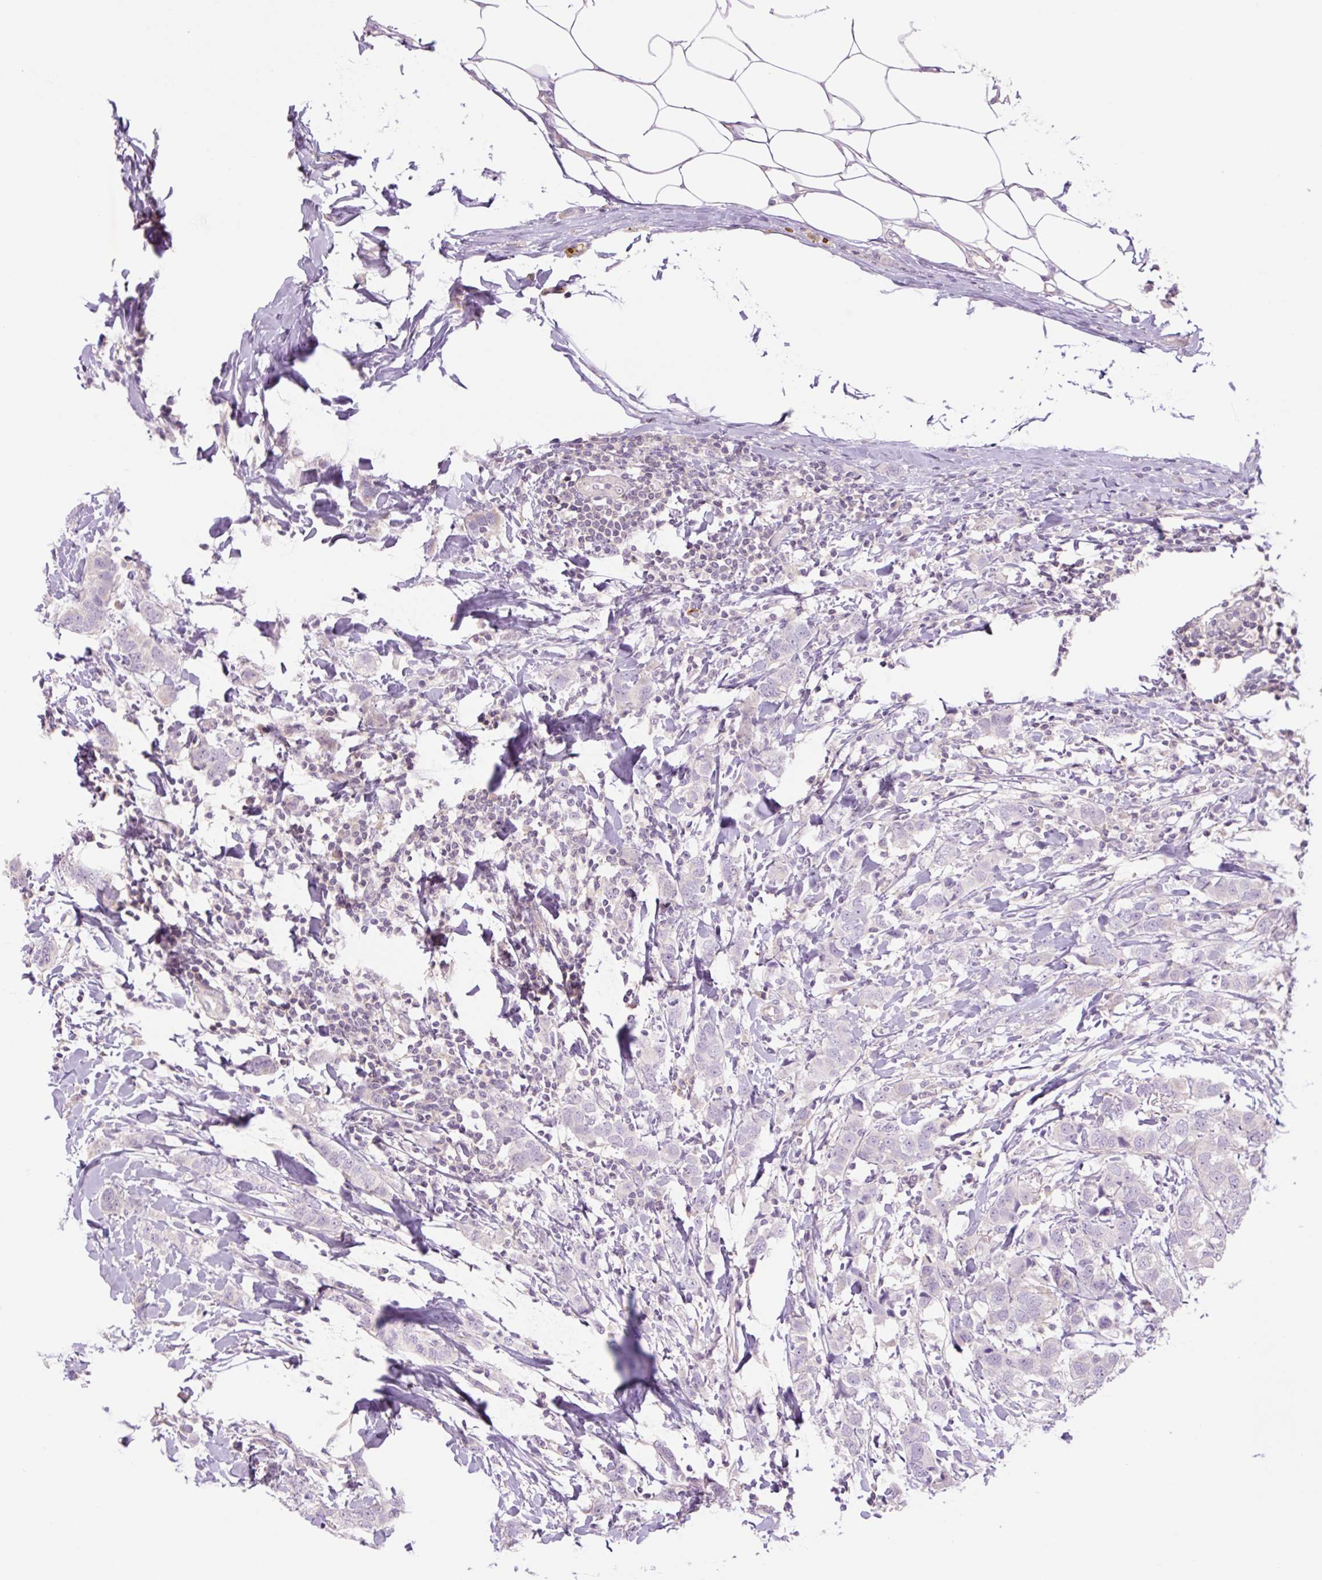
{"staining": {"intensity": "negative", "quantity": "none", "location": "none"}, "tissue": "breast cancer", "cell_type": "Tumor cells", "image_type": "cancer", "snomed": [{"axis": "morphology", "description": "Duct carcinoma"}, {"axis": "topography", "description": "Breast"}], "caption": "Protein analysis of breast cancer (invasive ductal carcinoma) demonstrates no significant staining in tumor cells.", "gene": "GRID2", "patient": {"sex": "female", "age": 50}}